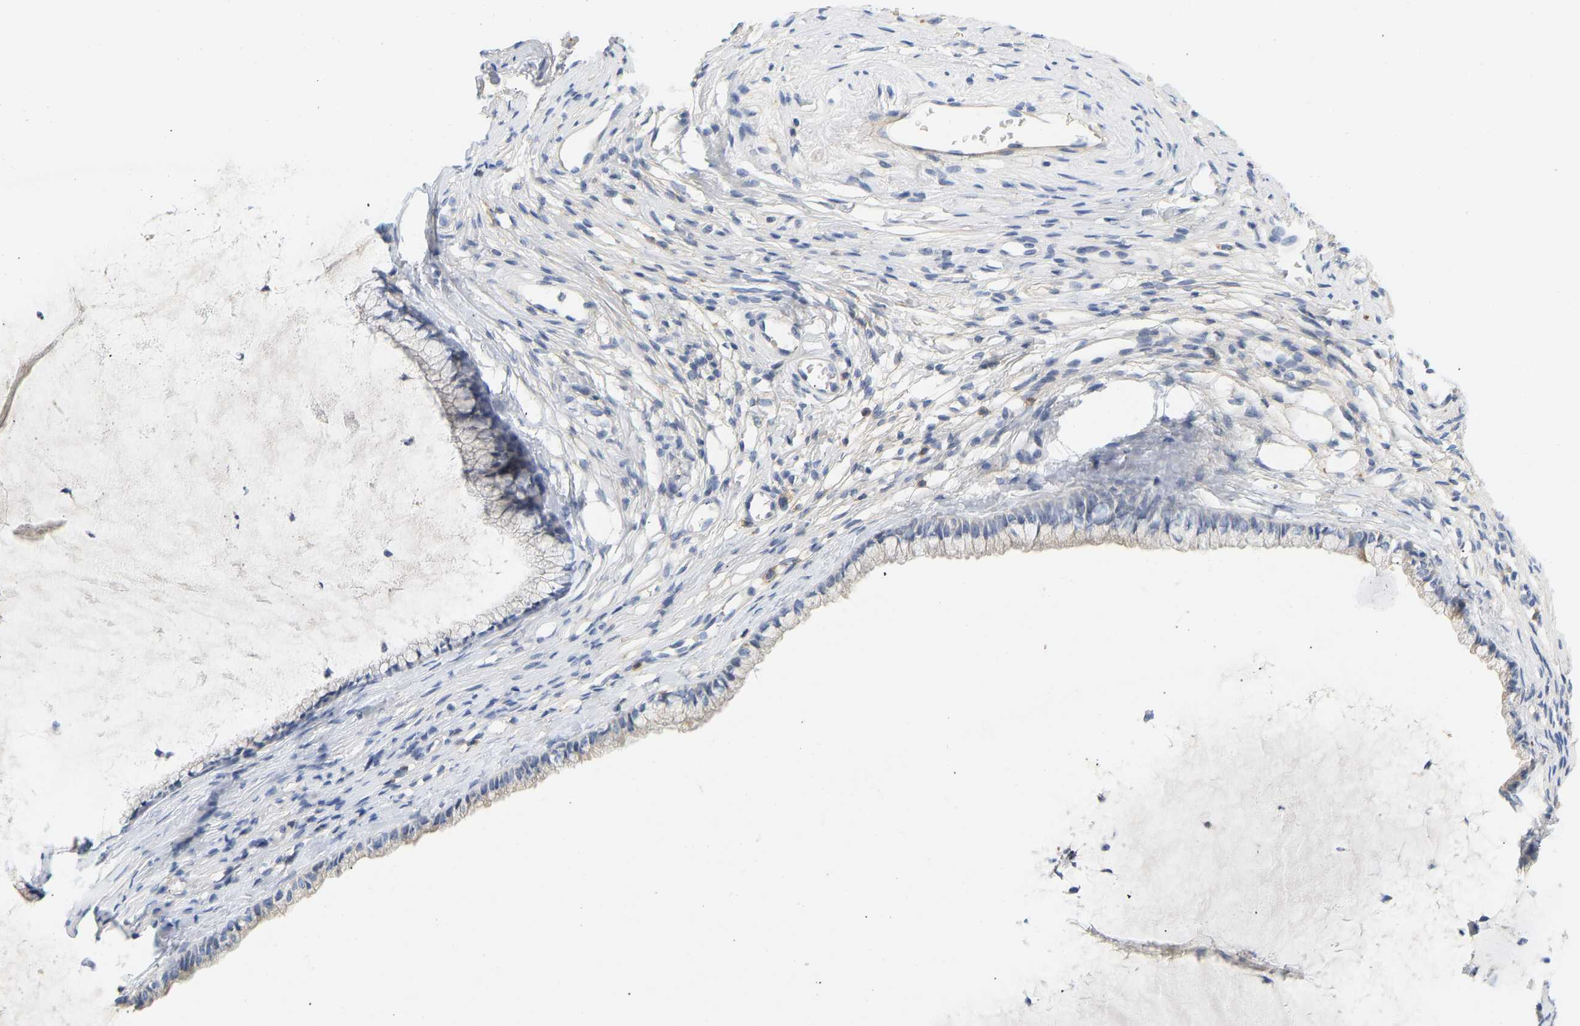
{"staining": {"intensity": "negative", "quantity": "none", "location": "none"}, "tissue": "cervix", "cell_type": "Glandular cells", "image_type": "normal", "snomed": [{"axis": "morphology", "description": "Normal tissue, NOS"}, {"axis": "topography", "description": "Cervix"}], "caption": "Cervix stained for a protein using immunohistochemistry (IHC) displays no positivity glandular cells.", "gene": "BVES", "patient": {"sex": "female", "age": 77}}